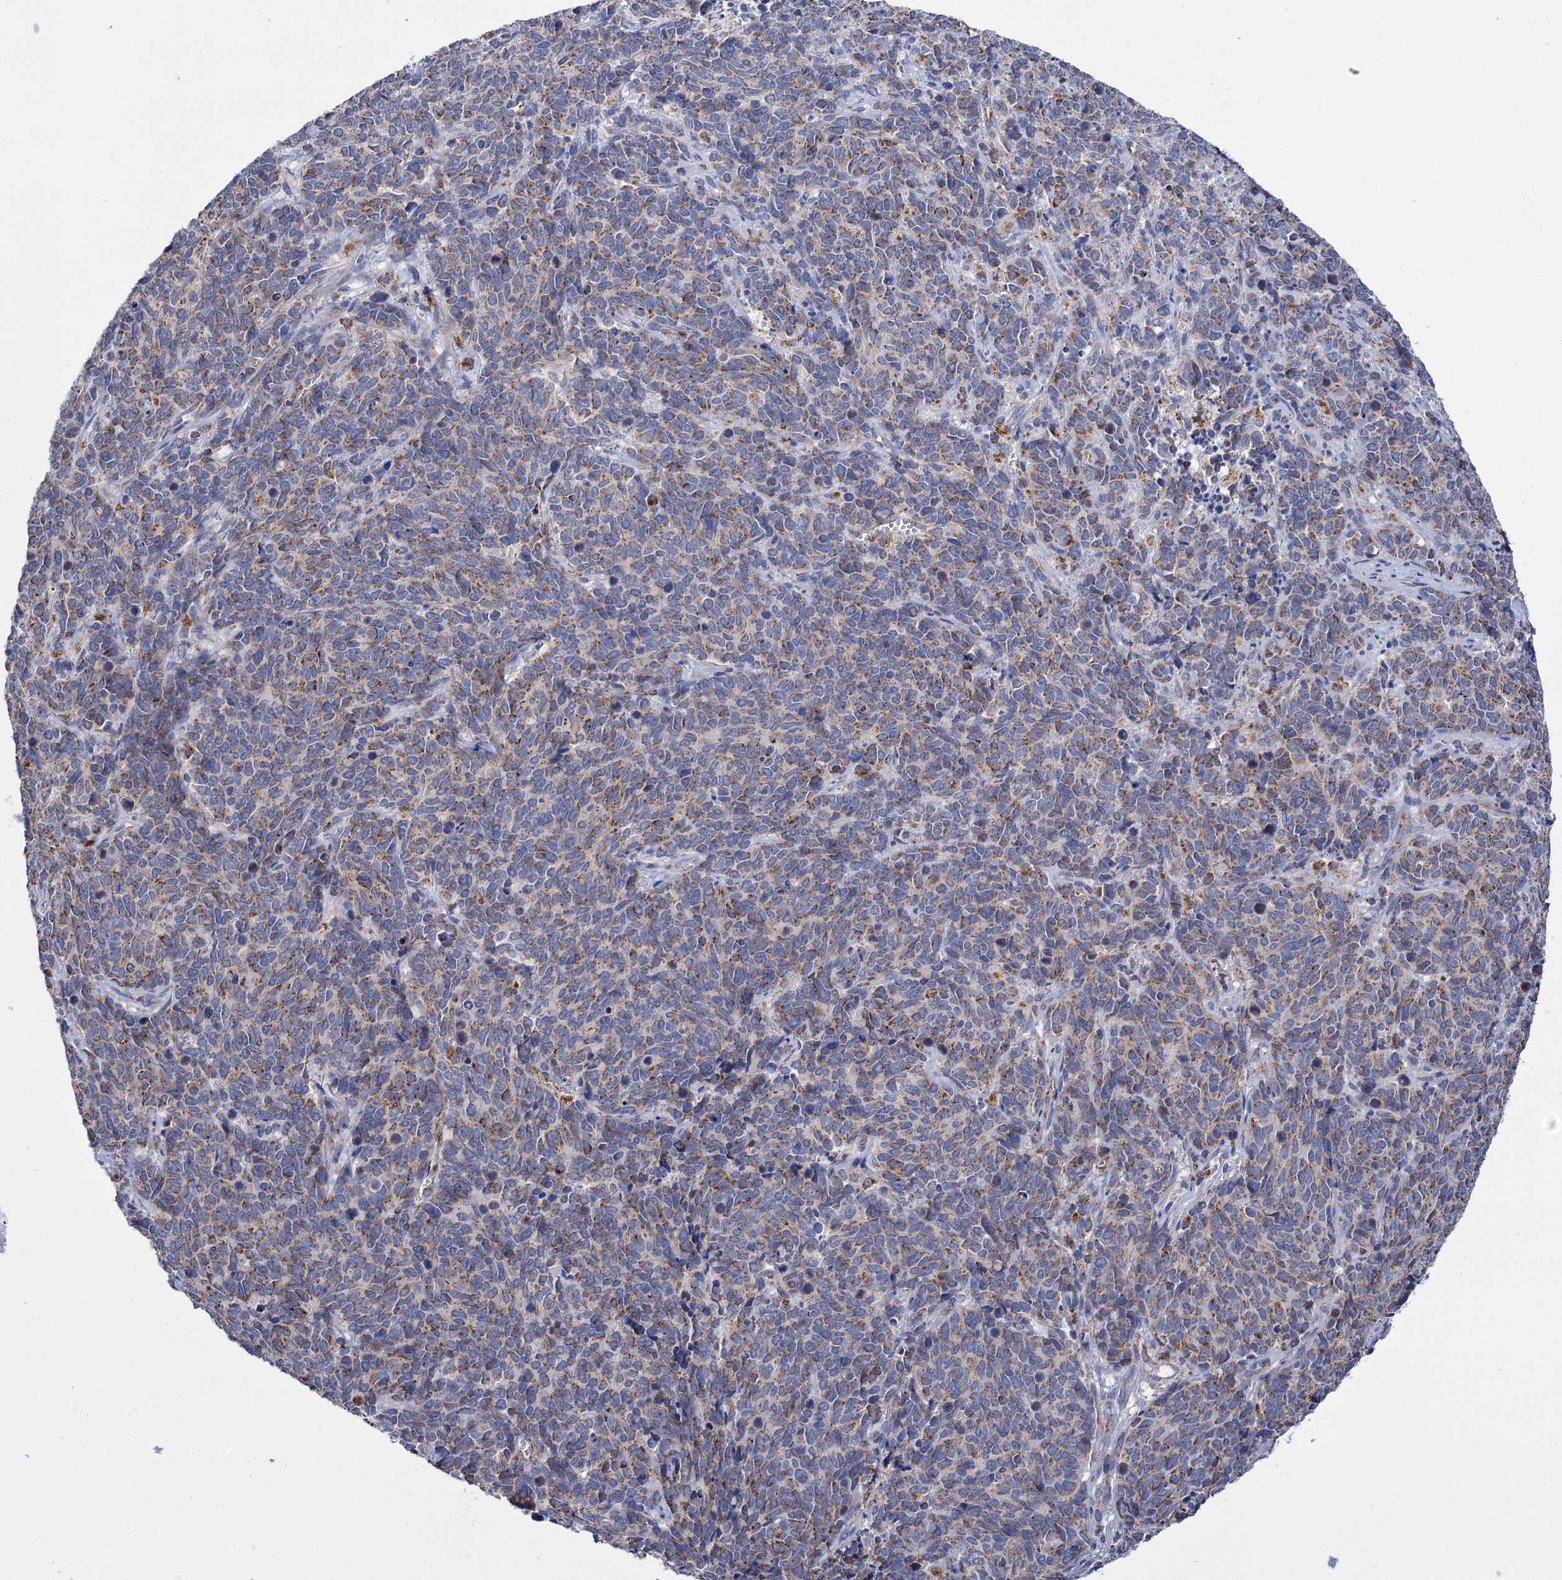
{"staining": {"intensity": "weak", "quantity": ">75%", "location": "cytoplasmic/membranous"}, "tissue": "cervical cancer", "cell_type": "Tumor cells", "image_type": "cancer", "snomed": [{"axis": "morphology", "description": "Squamous cell carcinoma, NOS"}, {"axis": "topography", "description": "Cervix"}], "caption": "Squamous cell carcinoma (cervical) stained with a brown dye exhibits weak cytoplasmic/membranous positive expression in about >75% of tumor cells.", "gene": "ABHD10", "patient": {"sex": "female", "age": 60}}